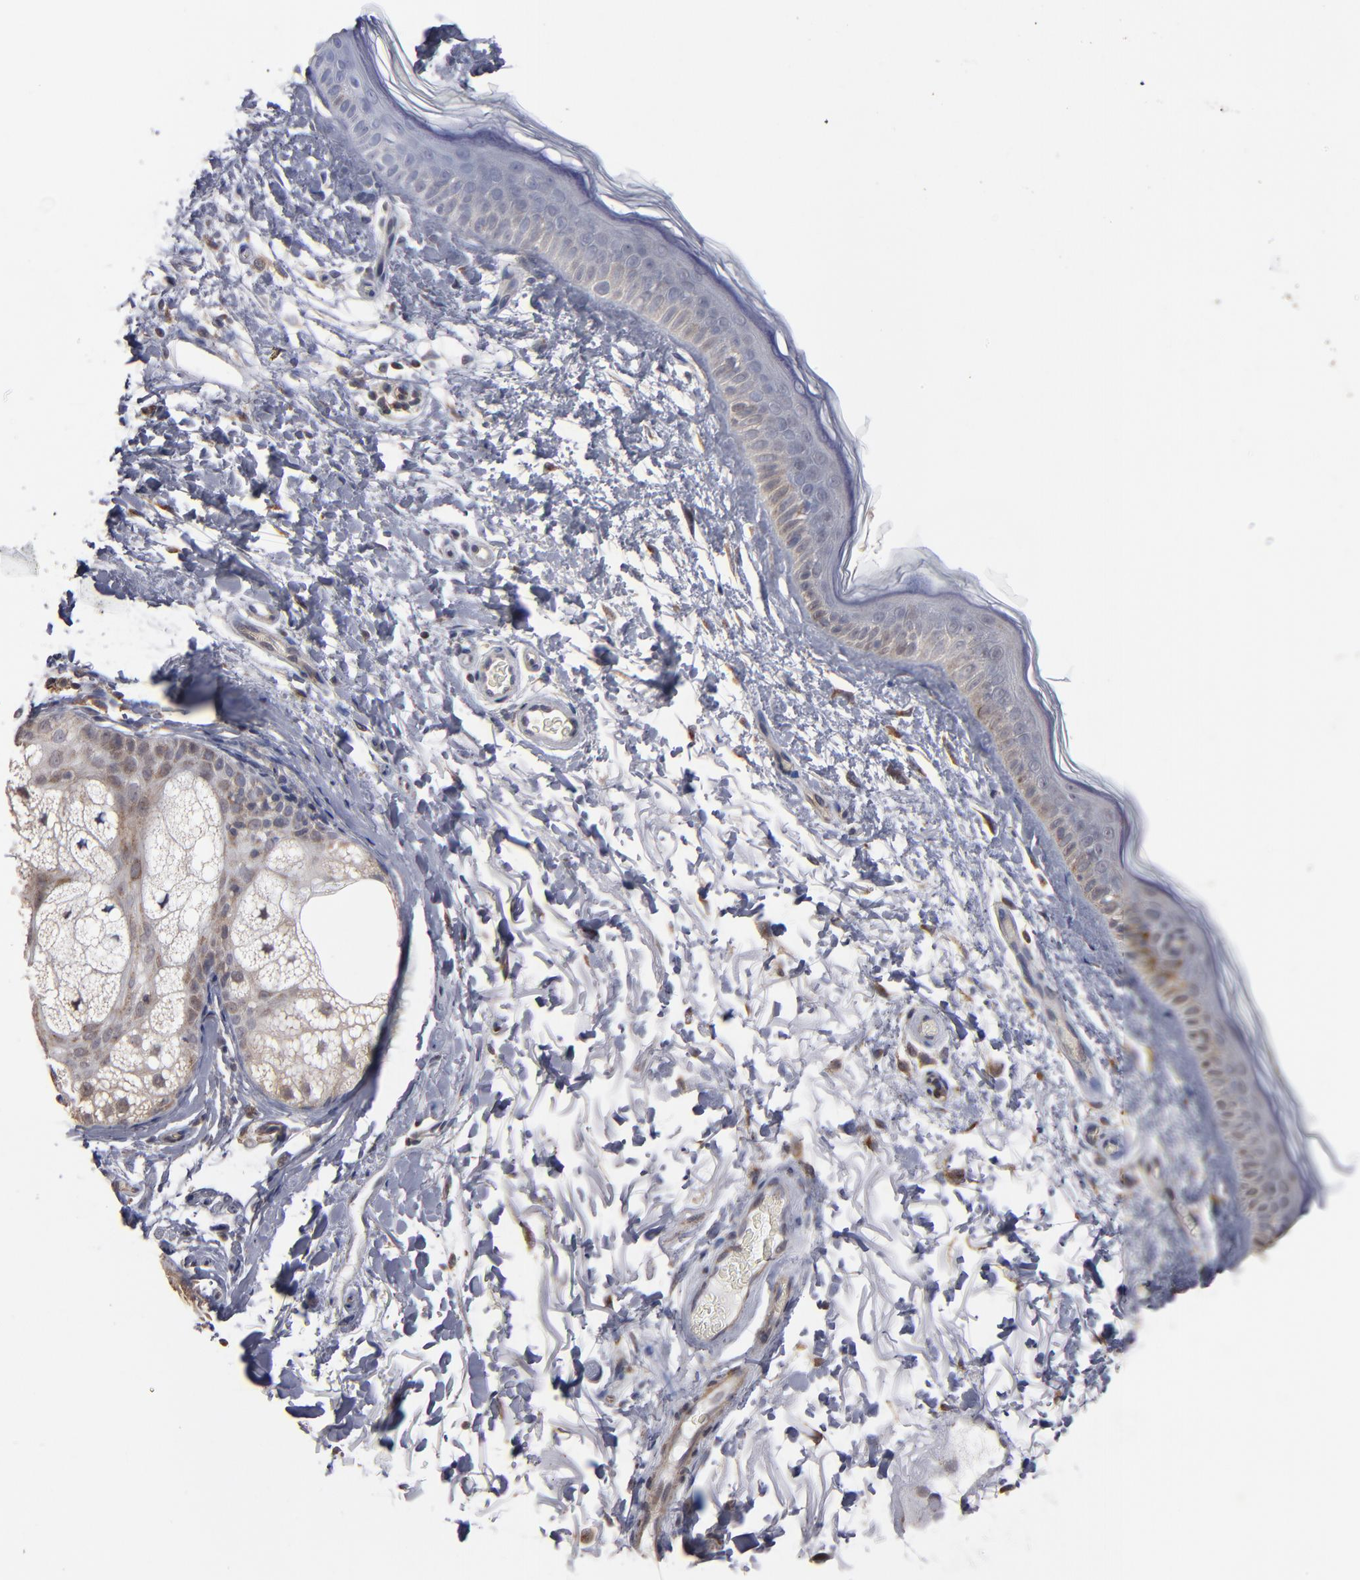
{"staining": {"intensity": "moderate", "quantity": ">75%", "location": "cytoplasmic/membranous"}, "tissue": "skin", "cell_type": "Fibroblasts", "image_type": "normal", "snomed": [{"axis": "morphology", "description": "Normal tissue, NOS"}, {"axis": "topography", "description": "Skin"}], "caption": "Immunohistochemical staining of benign human skin shows moderate cytoplasmic/membranous protein expression in approximately >75% of fibroblasts. The staining is performed using DAB brown chromogen to label protein expression. The nuclei are counter-stained blue using hematoxylin.", "gene": "MIPOL1", "patient": {"sex": "male", "age": 63}}